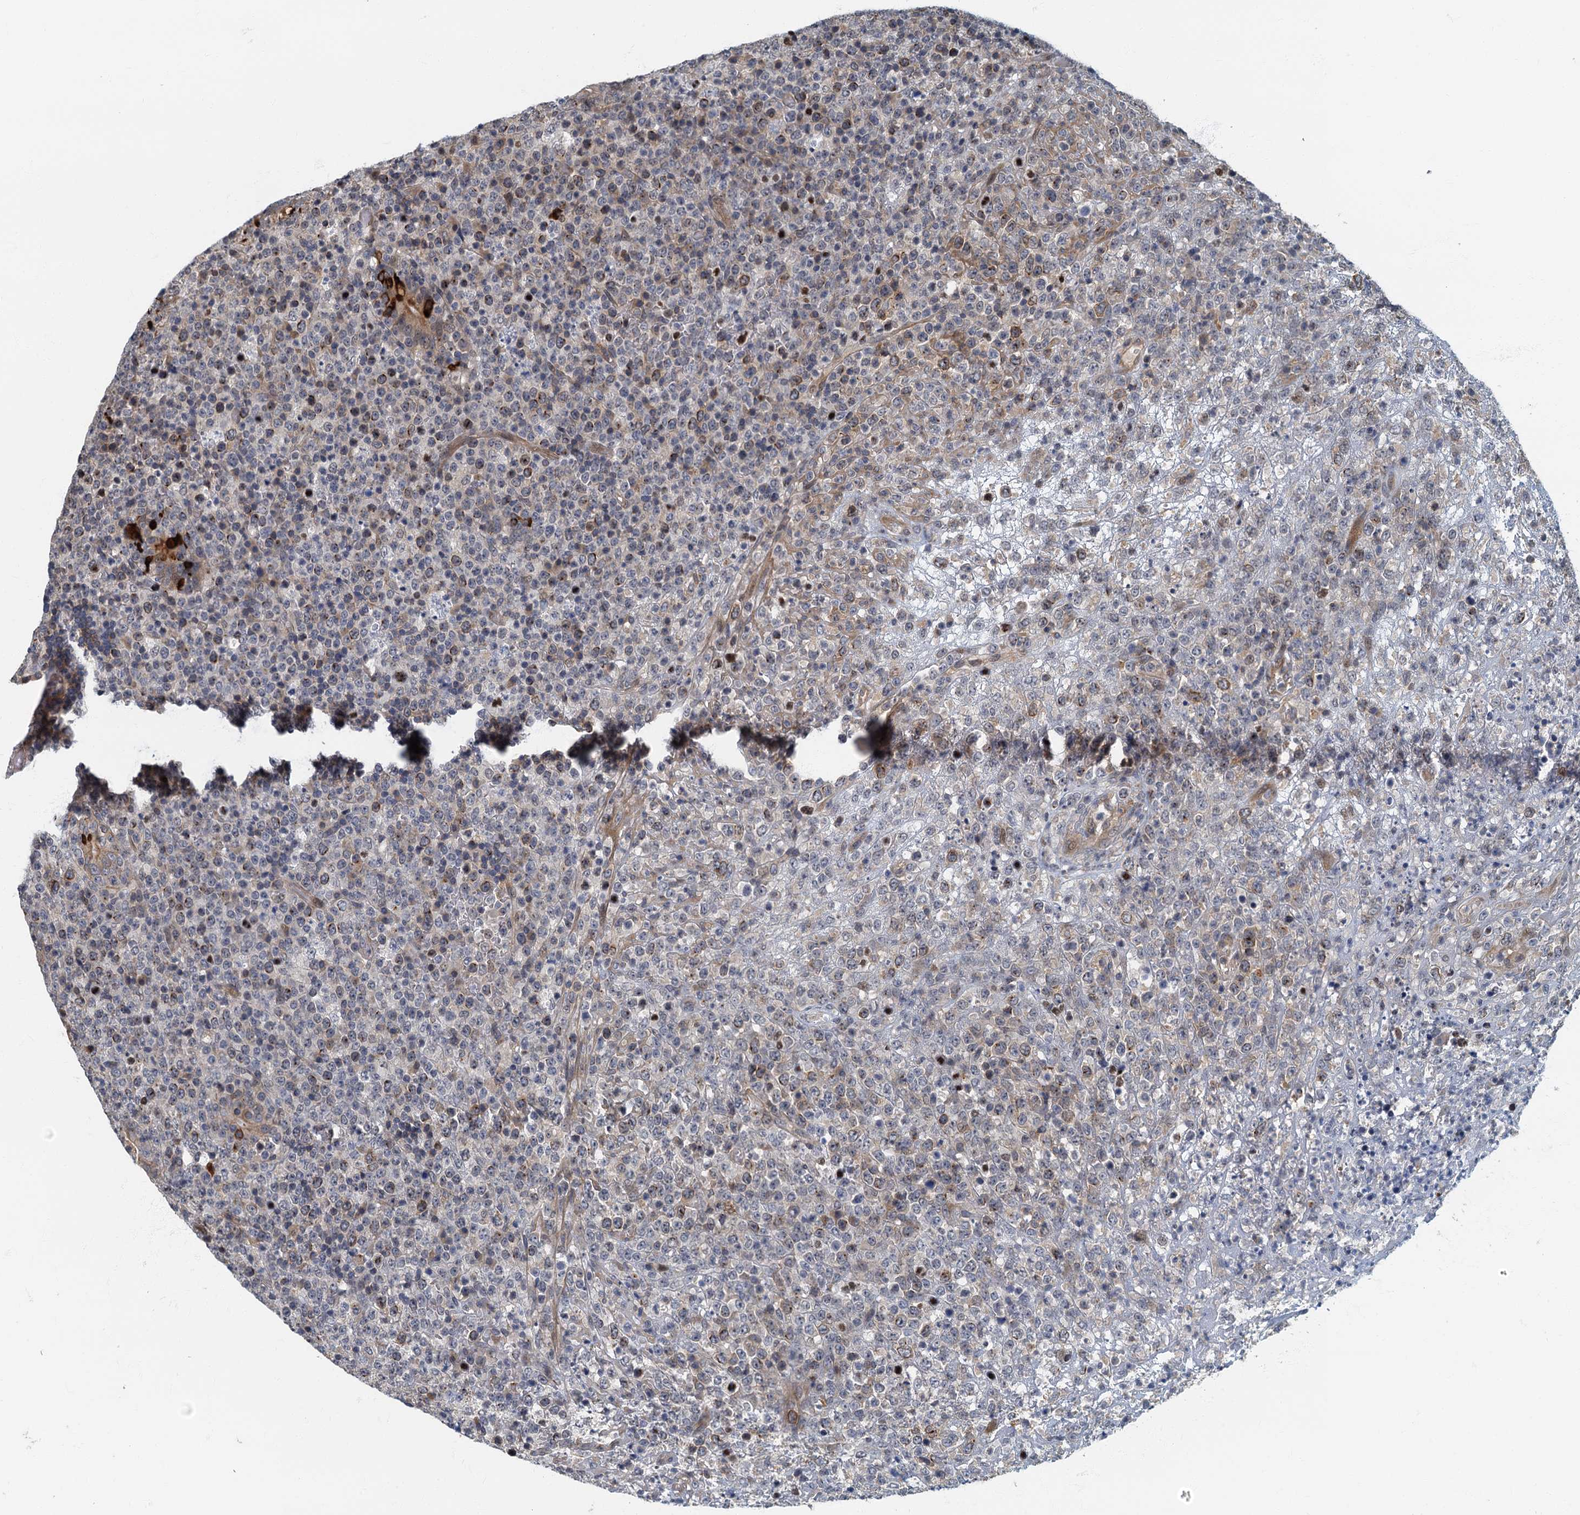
{"staining": {"intensity": "weak", "quantity": "<25%", "location": "cytoplasmic/membranous"}, "tissue": "lymphoma", "cell_type": "Tumor cells", "image_type": "cancer", "snomed": [{"axis": "morphology", "description": "Malignant lymphoma, non-Hodgkin's type, High grade"}, {"axis": "topography", "description": "Colon"}], "caption": "Immunohistochemistry (IHC) of human lymphoma reveals no positivity in tumor cells. (Immunohistochemistry, brightfield microscopy, high magnification).", "gene": "CKAP2L", "patient": {"sex": "female", "age": 53}}